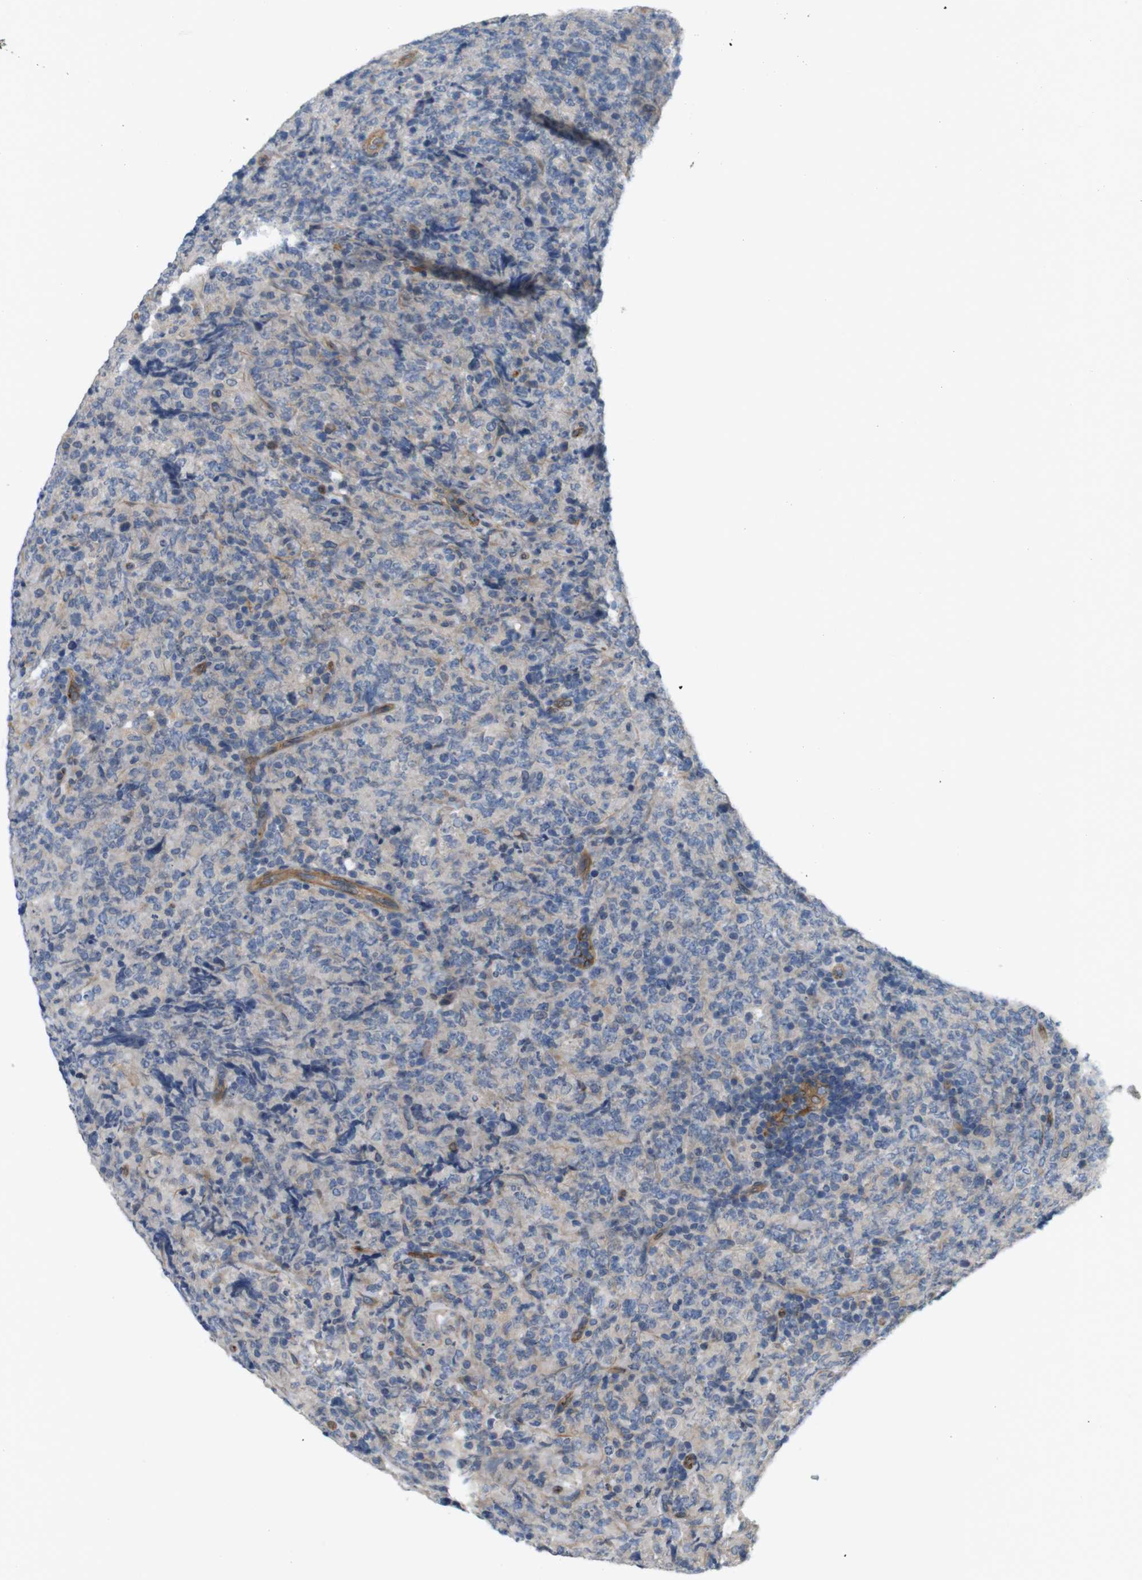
{"staining": {"intensity": "weak", "quantity": ">75%", "location": "cytoplasmic/membranous"}, "tissue": "lymphoma", "cell_type": "Tumor cells", "image_type": "cancer", "snomed": [{"axis": "morphology", "description": "Malignant lymphoma, non-Hodgkin's type, High grade"}, {"axis": "topography", "description": "Tonsil"}], "caption": "Protein analysis of high-grade malignant lymphoma, non-Hodgkin's type tissue demonstrates weak cytoplasmic/membranous expression in about >75% of tumor cells.", "gene": "BVES", "patient": {"sex": "female", "age": 36}}